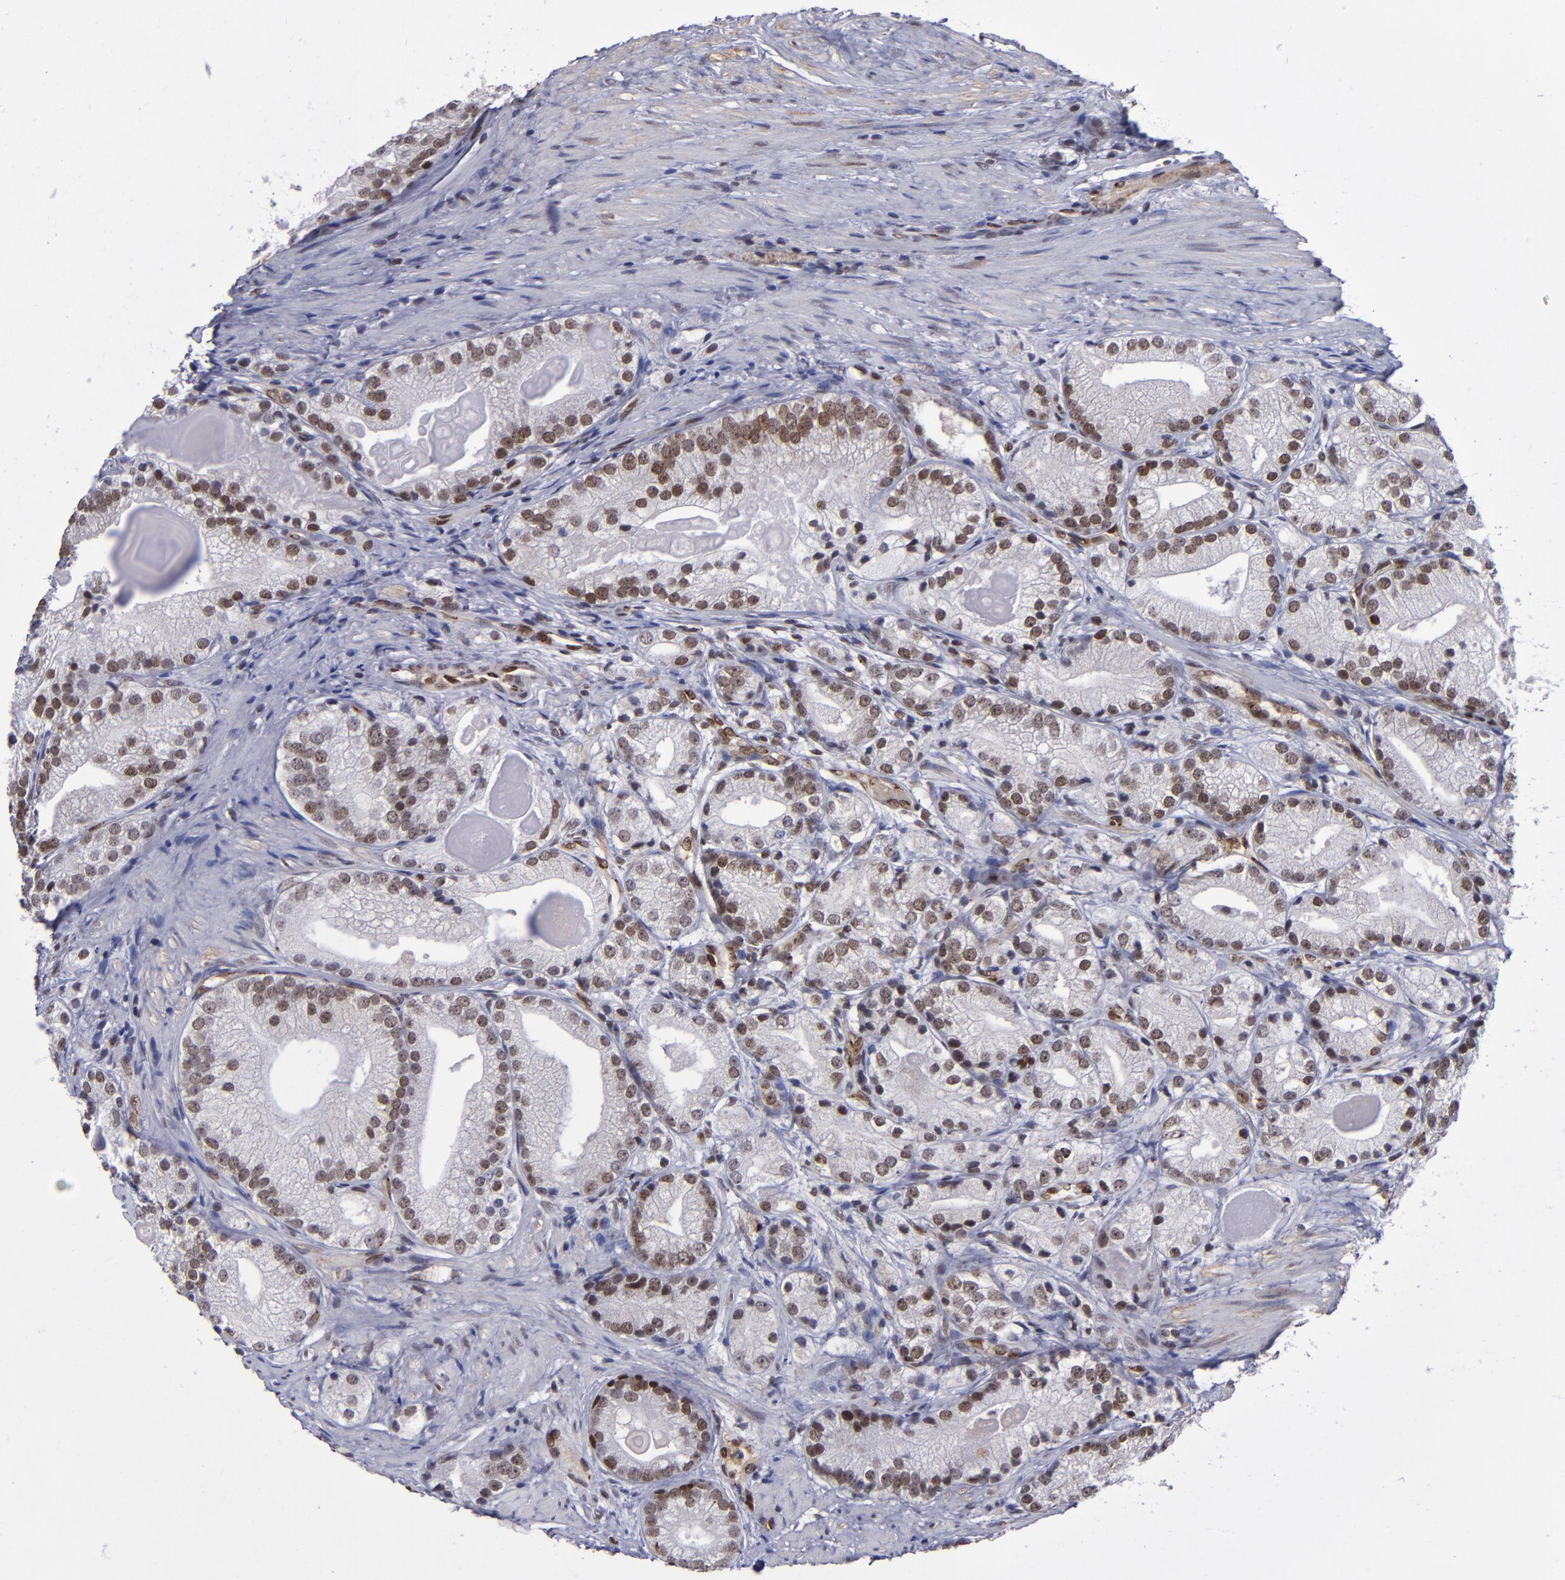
{"staining": {"intensity": "strong", "quantity": ">75%", "location": "nuclear"}, "tissue": "prostate cancer", "cell_type": "Tumor cells", "image_type": "cancer", "snomed": [{"axis": "morphology", "description": "Adenocarcinoma, Low grade"}, {"axis": "topography", "description": "Prostate"}], "caption": "Immunohistochemical staining of prostate cancer reveals high levels of strong nuclear expression in about >75% of tumor cells.", "gene": "MGMT", "patient": {"sex": "male", "age": 69}}